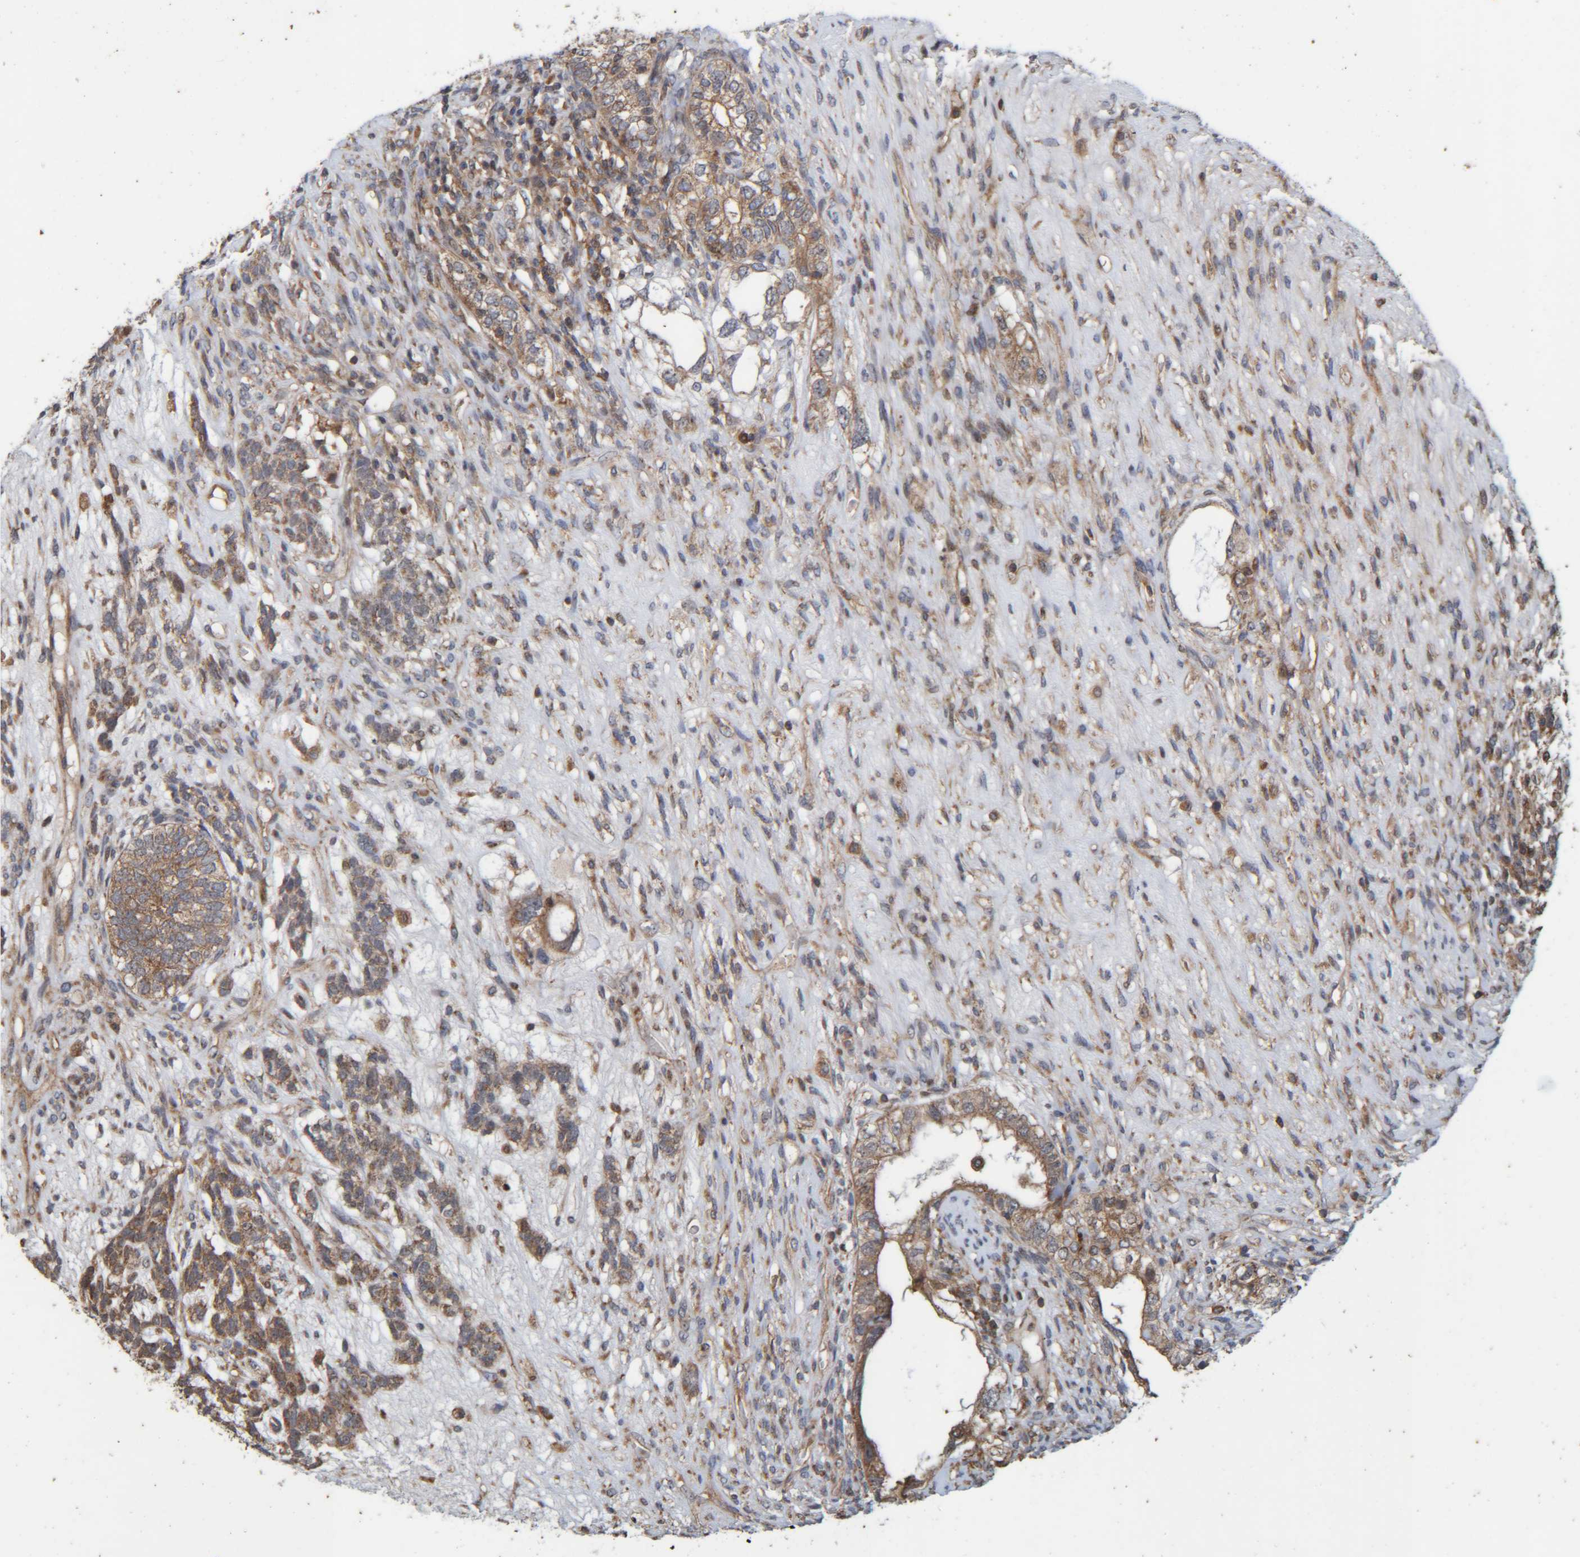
{"staining": {"intensity": "moderate", "quantity": ">75%", "location": "cytoplasmic/membranous"}, "tissue": "testis cancer", "cell_type": "Tumor cells", "image_type": "cancer", "snomed": [{"axis": "morphology", "description": "Seminoma, NOS"}, {"axis": "topography", "description": "Testis"}], "caption": "Seminoma (testis) stained with a protein marker exhibits moderate staining in tumor cells.", "gene": "CCDC57", "patient": {"sex": "male", "age": 28}}